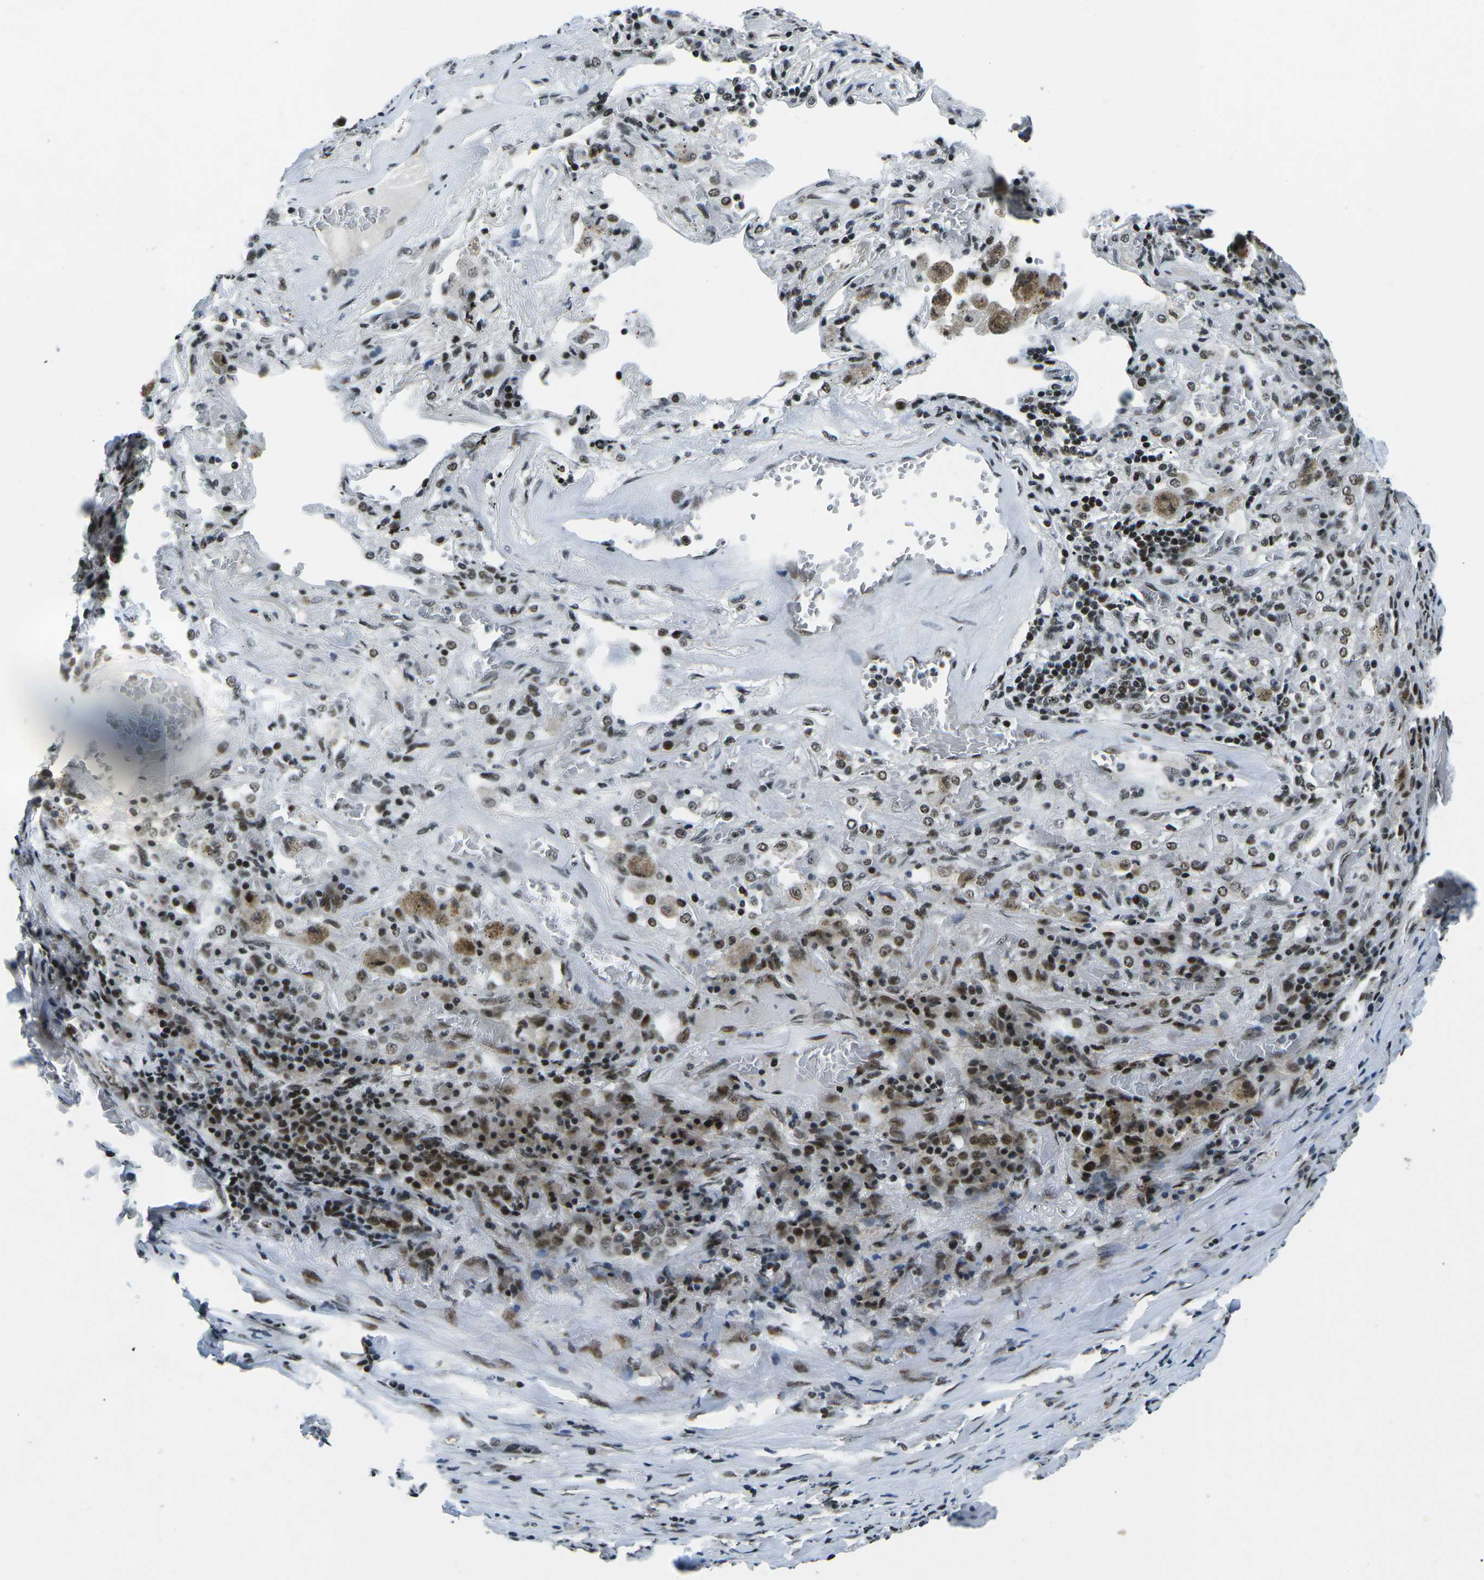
{"staining": {"intensity": "moderate", "quantity": "25%-75%", "location": "nuclear"}, "tissue": "lung cancer", "cell_type": "Tumor cells", "image_type": "cancer", "snomed": [{"axis": "morphology", "description": "Squamous cell carcinoma, NOS"}, {"axis": "topography", "description": "Lung"}], "caption": "Lung squamous cell carcinoma was stained to show a protein in brown. There is medium levels of moderate nuclear positivity in about 25%-75% of tumor cells.", "gene": "RBL2", "patient": {"sex": "male", "age": 57}}